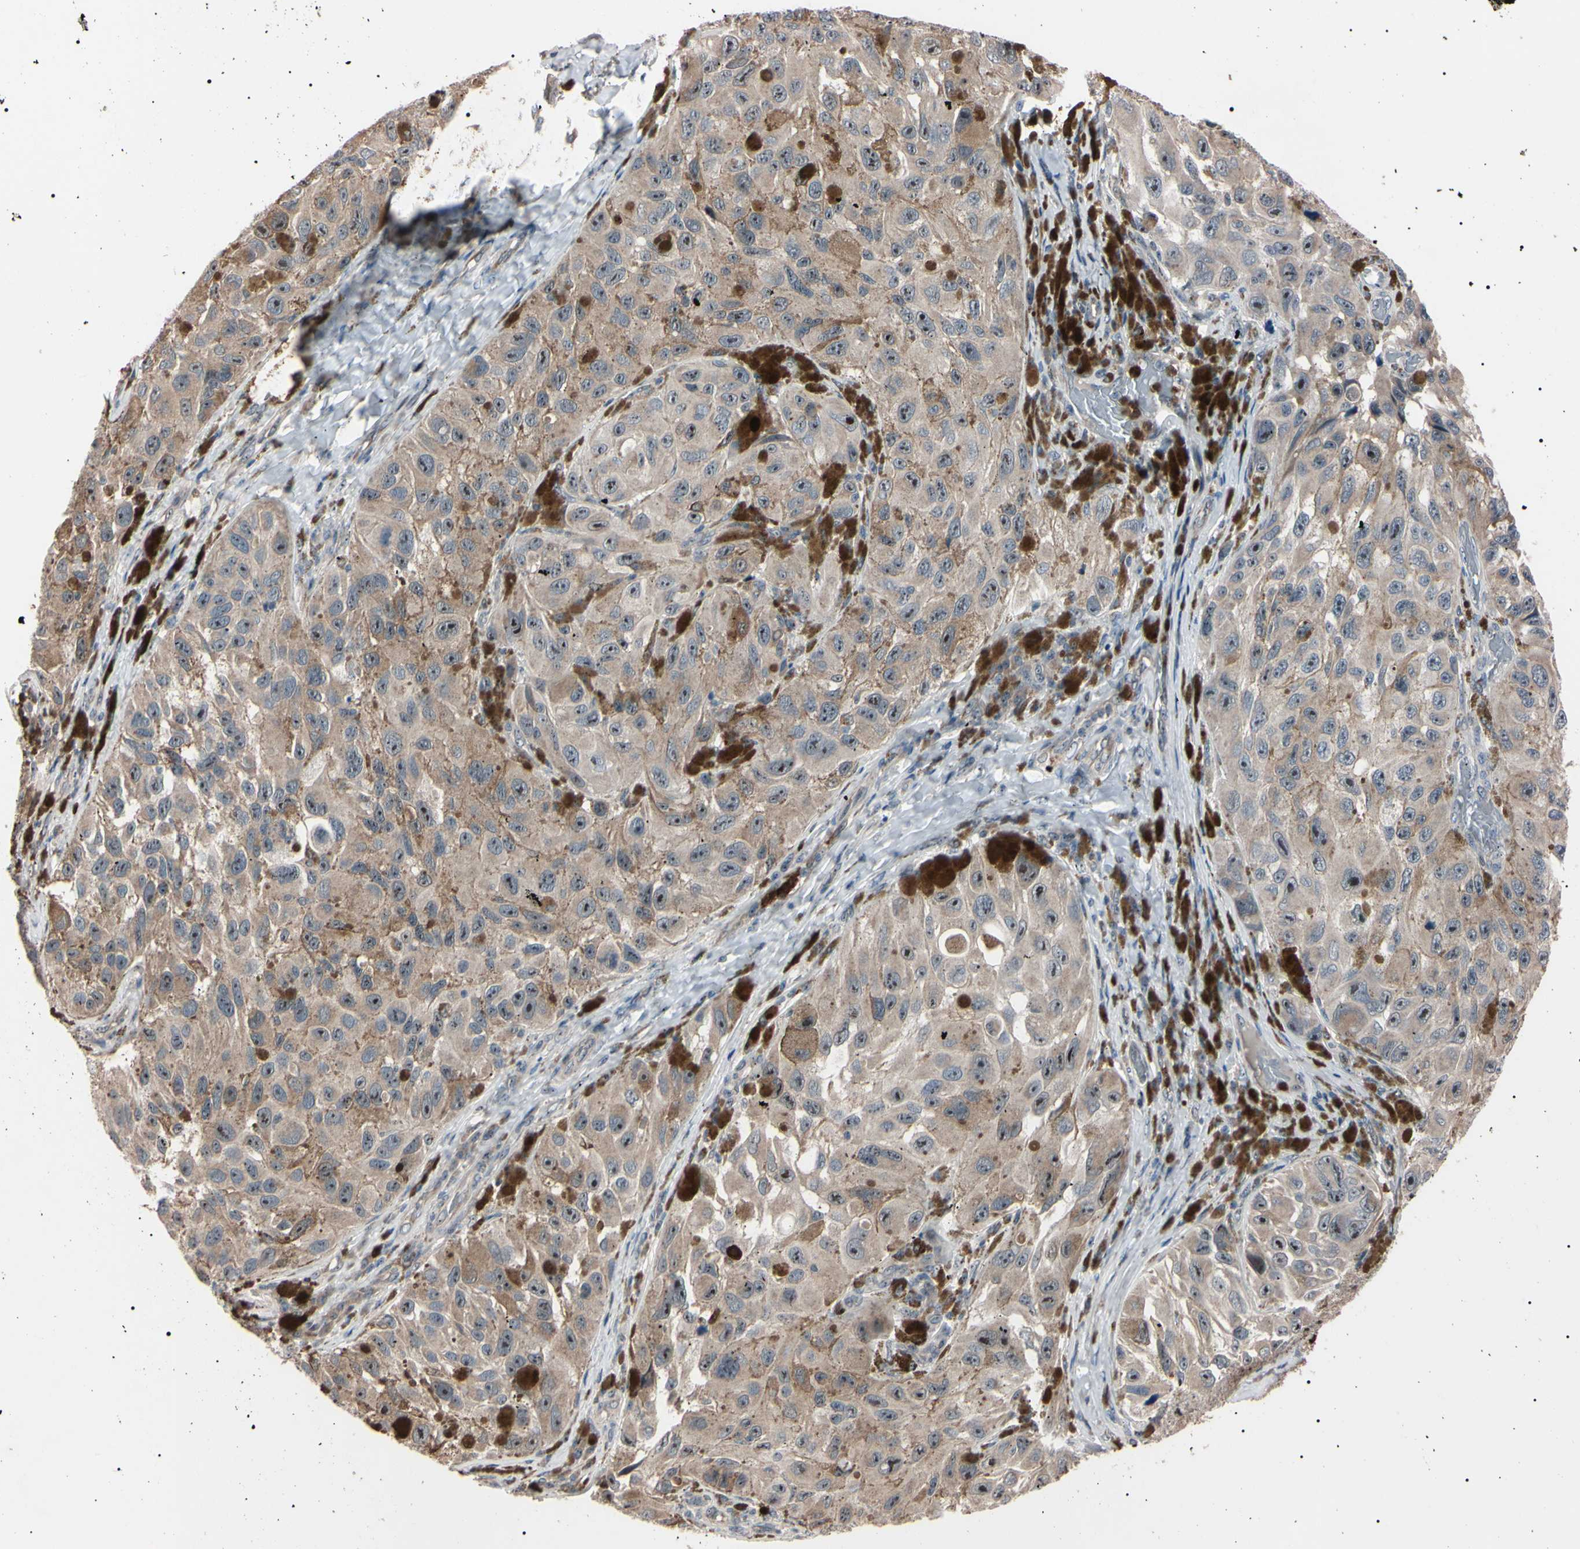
{"staining": {"intensity": "moderate", "quantity": ">75%", "location": "cytoplasmic/membranous"}, "tissue": "melanoma", "cell_type": "Tumor cells", "image_type": "cancer", "snomed": [{"axis": "morphology", "description": "Malignant melanoma, NOS"}, {"axis": "topography", "description": "Skin"}], "caption": "Immunohistochemistry (IHC) (DAB (3,3'-diaminobenzidine)) staining of human melanoma demonstrates moderate cytoplasmic/membranous protein expression in approximately >75% of tumor cells.", "gene": "TRAF5", "patient": {"sex": "female", "age": 73}}